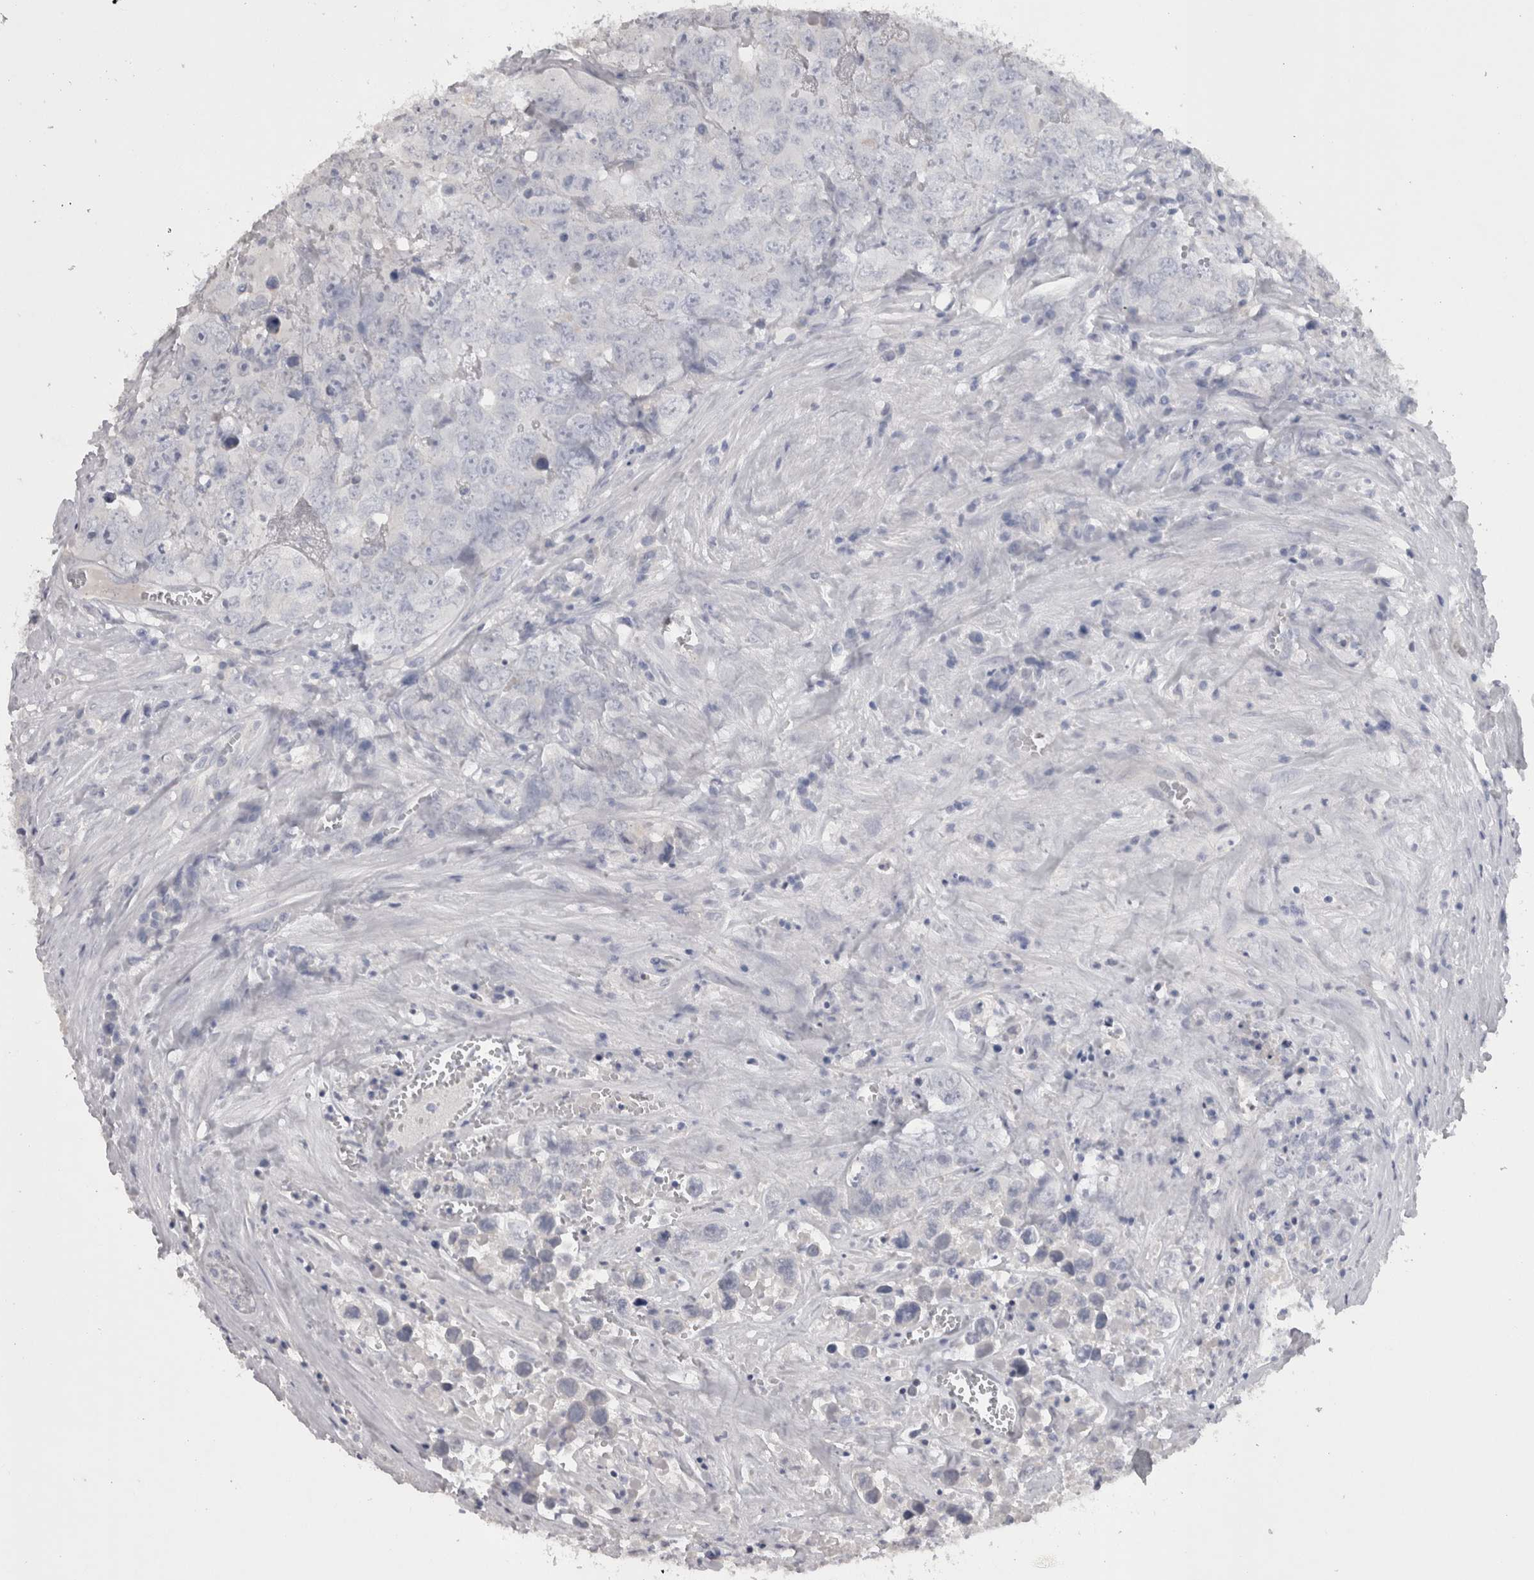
{"staining": {"intensity": "negative", "quantity": "none", "location": "none"}, "tissue": "testis cancer", "cell_type": "Tumor cells", "image_type": "cancer", "snomed": [{"axis": "morphology", "description": "Seminoma, NOS"}, {"axis": "morphology", "description": "Carcinoma, Embryonal, NOS"}, {"axis": "topography", "description": "Testis"}], "caption": "Image shows no protein staining in tumor cells of testis seminoma tissue.", "gene": "ADAM2", "patient": {"sex": "male", "age": 43}}